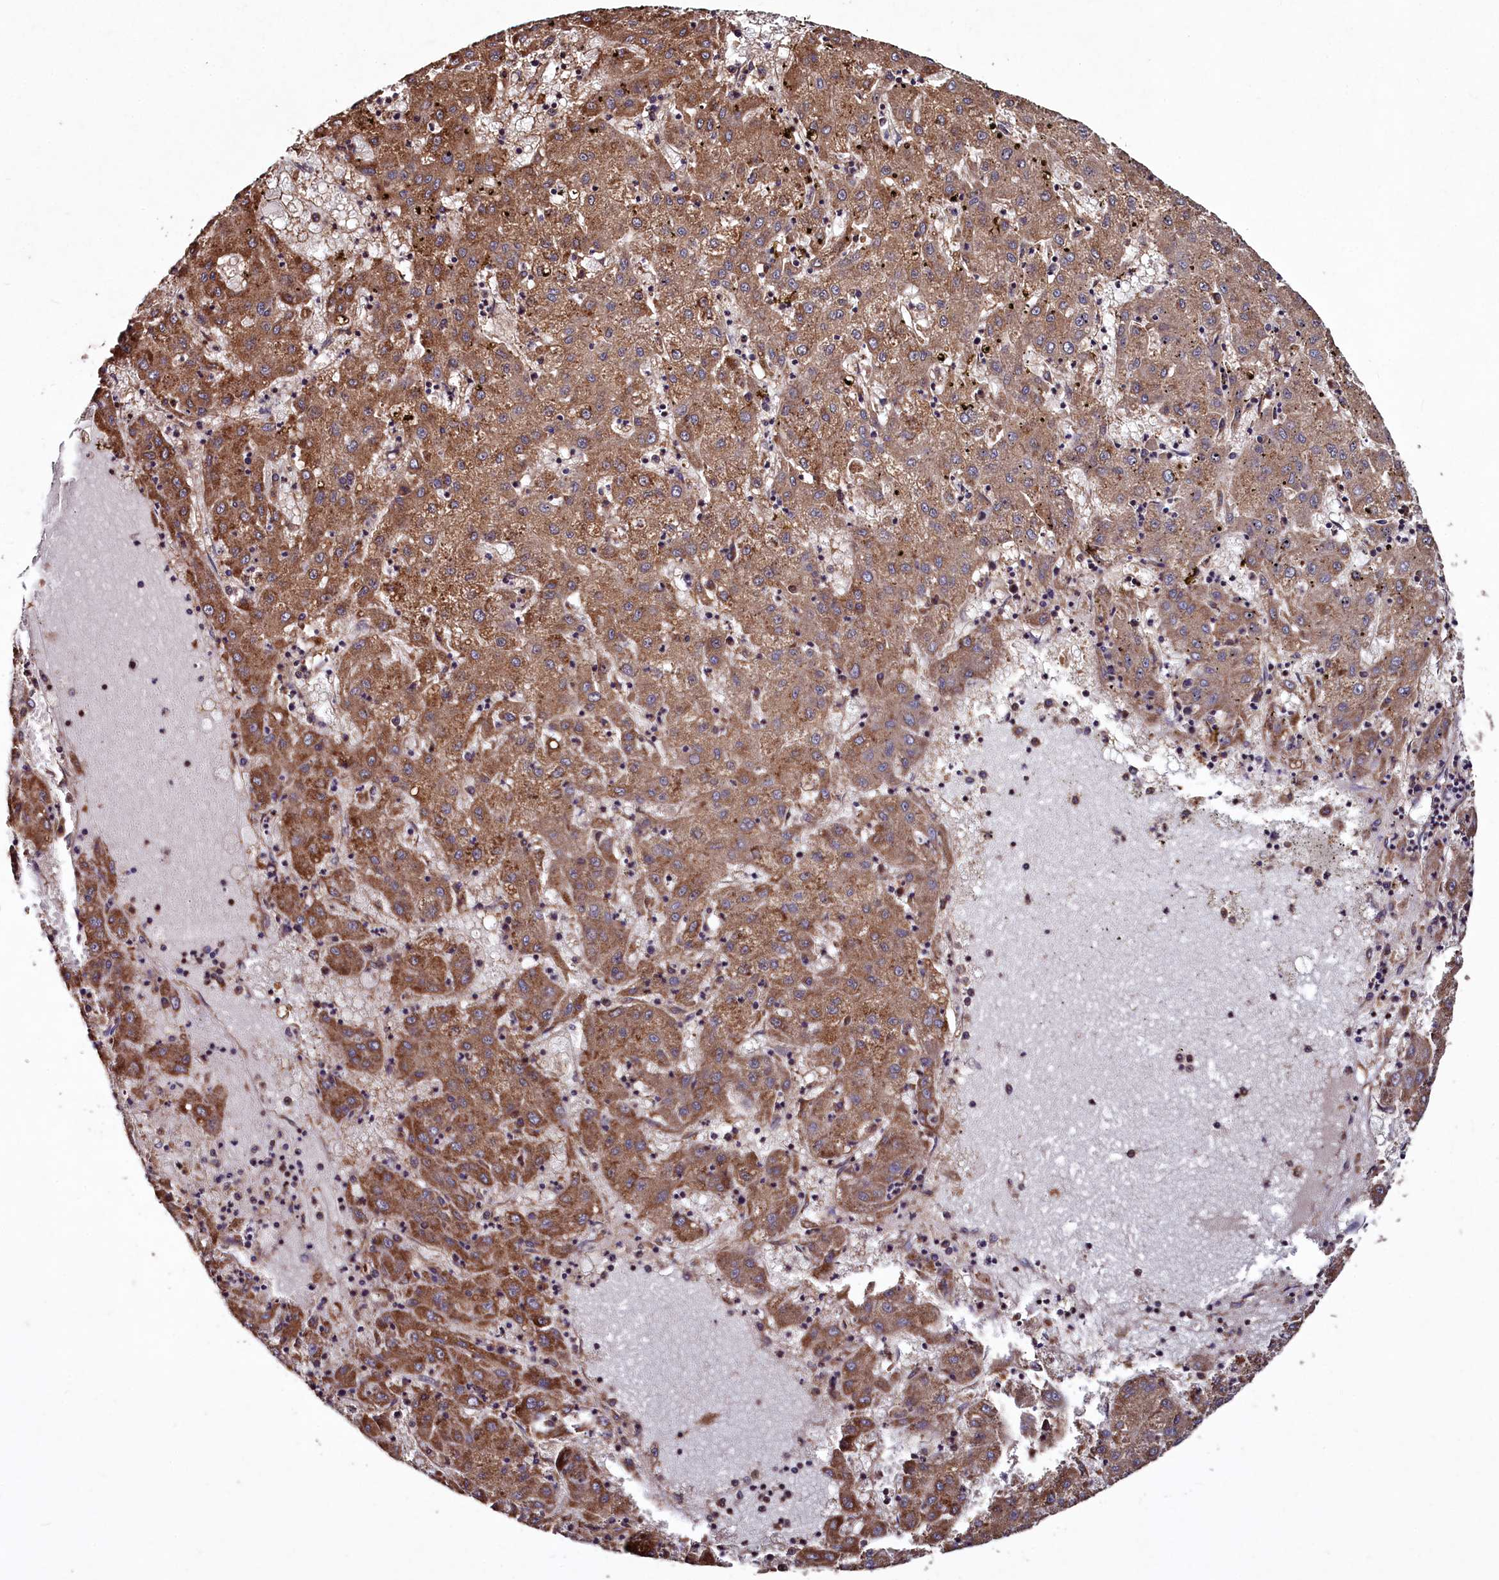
{"staining": {"intensity": "moderate", "quantity": ">75%", "location": "cytoplasmic/membranous"}, "tissue": "liver cancer", "cell_type": "Tumor cells", "image_type": "cancer", "snomed": [{"axis": "morphology", "description": "Carcinoma, Hepatocellular, NOS"}, {"axis": "topography", "description": "Liver"}], "caption": "Protein expression analysis of human hepatocellular carcinoma (liver) reveals moderate cytoplasmic/membranous expression in approximately >75% of tumor cells.", "gene": "TMEM98", "patient": {"sex": "male", "age": 72}}